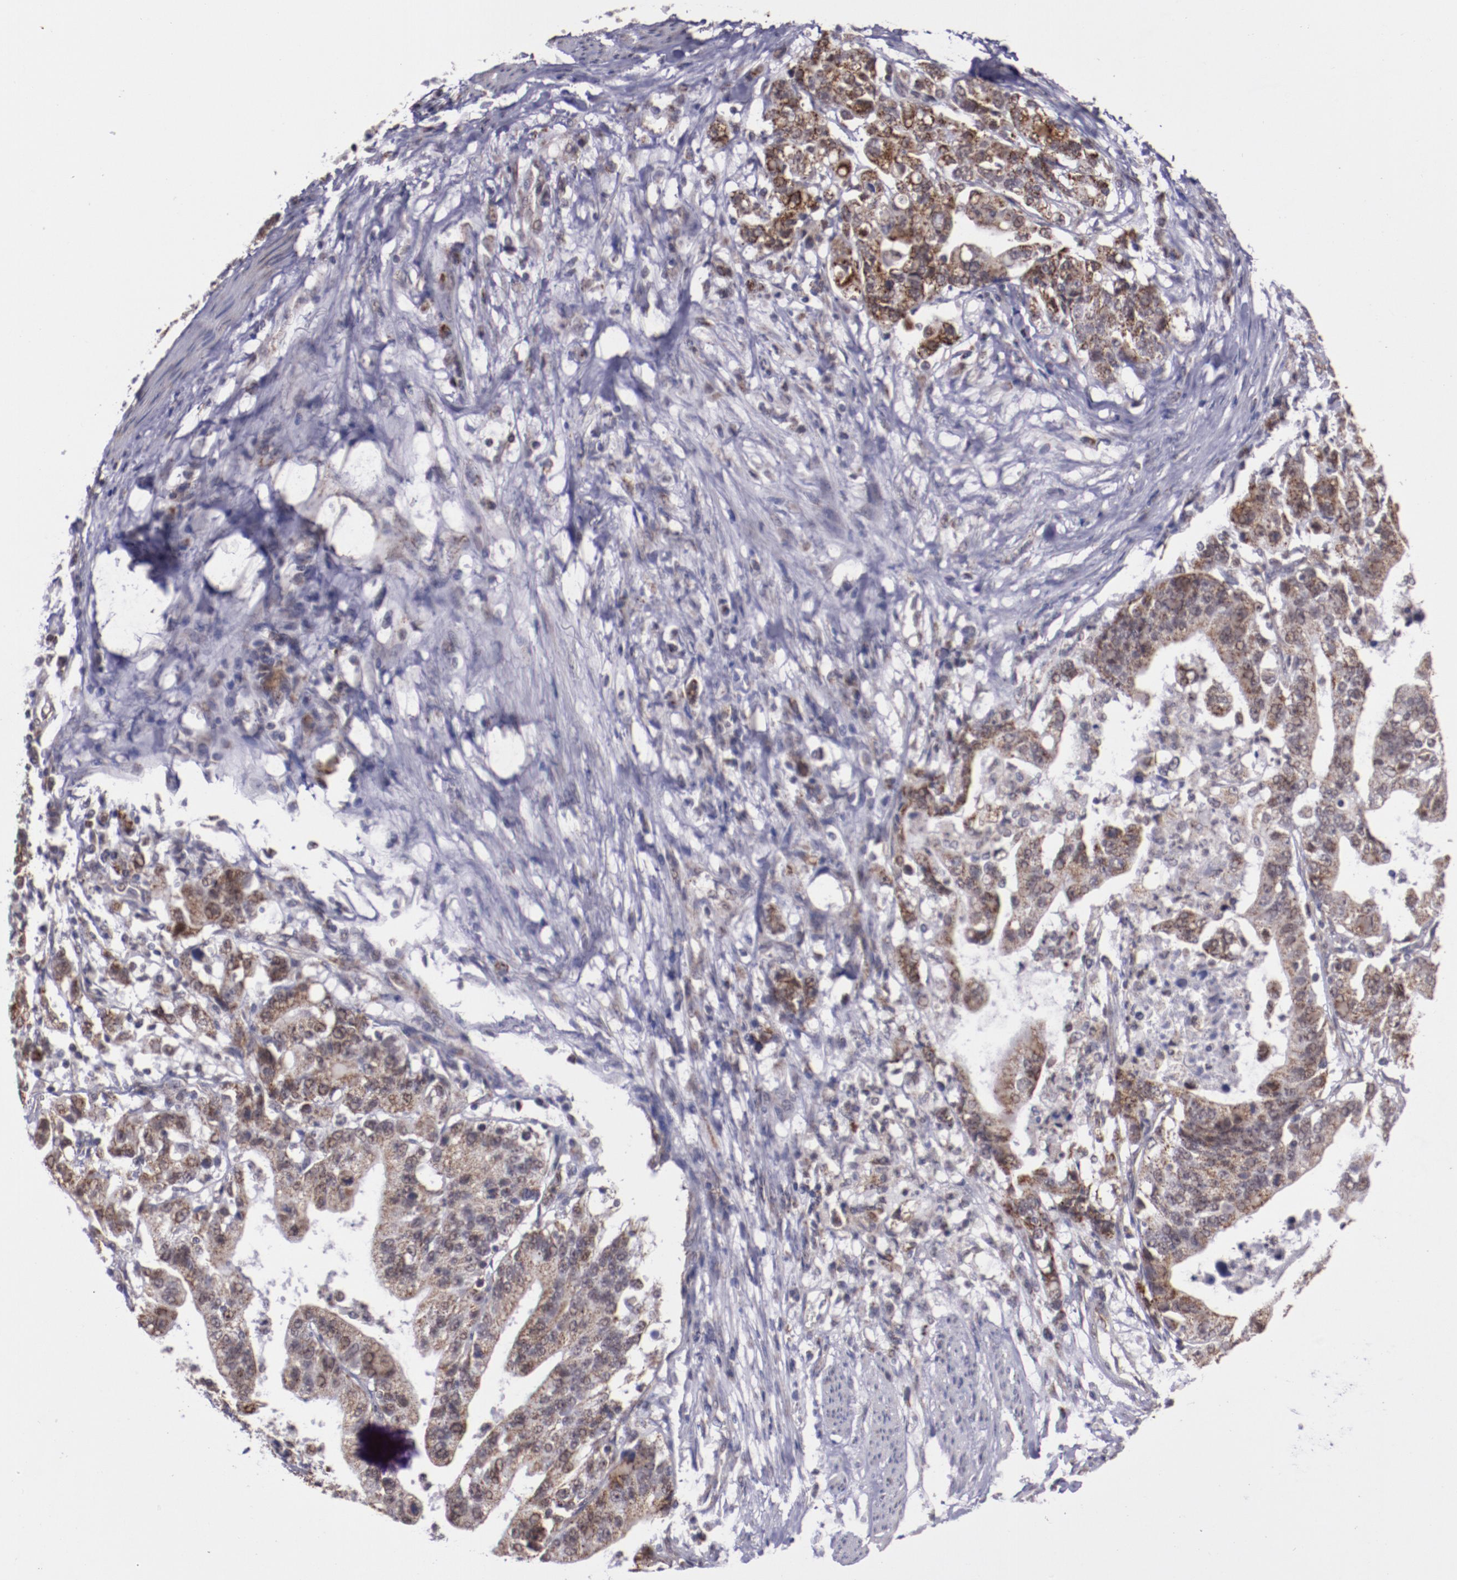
{"staining": {"intensity": "weak", "quantity": ">75%", "location": "cytoplasmic/membranous"}, "tissue": "stomach cancer", "cell_type": "Tumor cells", "image_type": "cancer", "snomed": [{"axis": "morphology", "description": "Adenocarcinoma, NOS"}, {"axis": "topography", "description": "Stomach, upper"}], "caption": "Immunohistochemistry histopathology image of neoplastic tissue: human stomach adenocarcinoma stained using immunohistochemistry displays low levels of weak protein expression localized specifically in the cytoplasmic/membranous of tumor cells, appearing as a cytoplasmic/membranous brown color.", "gene": "LONP1", "patient": {"sex": "female", "age": 50}}